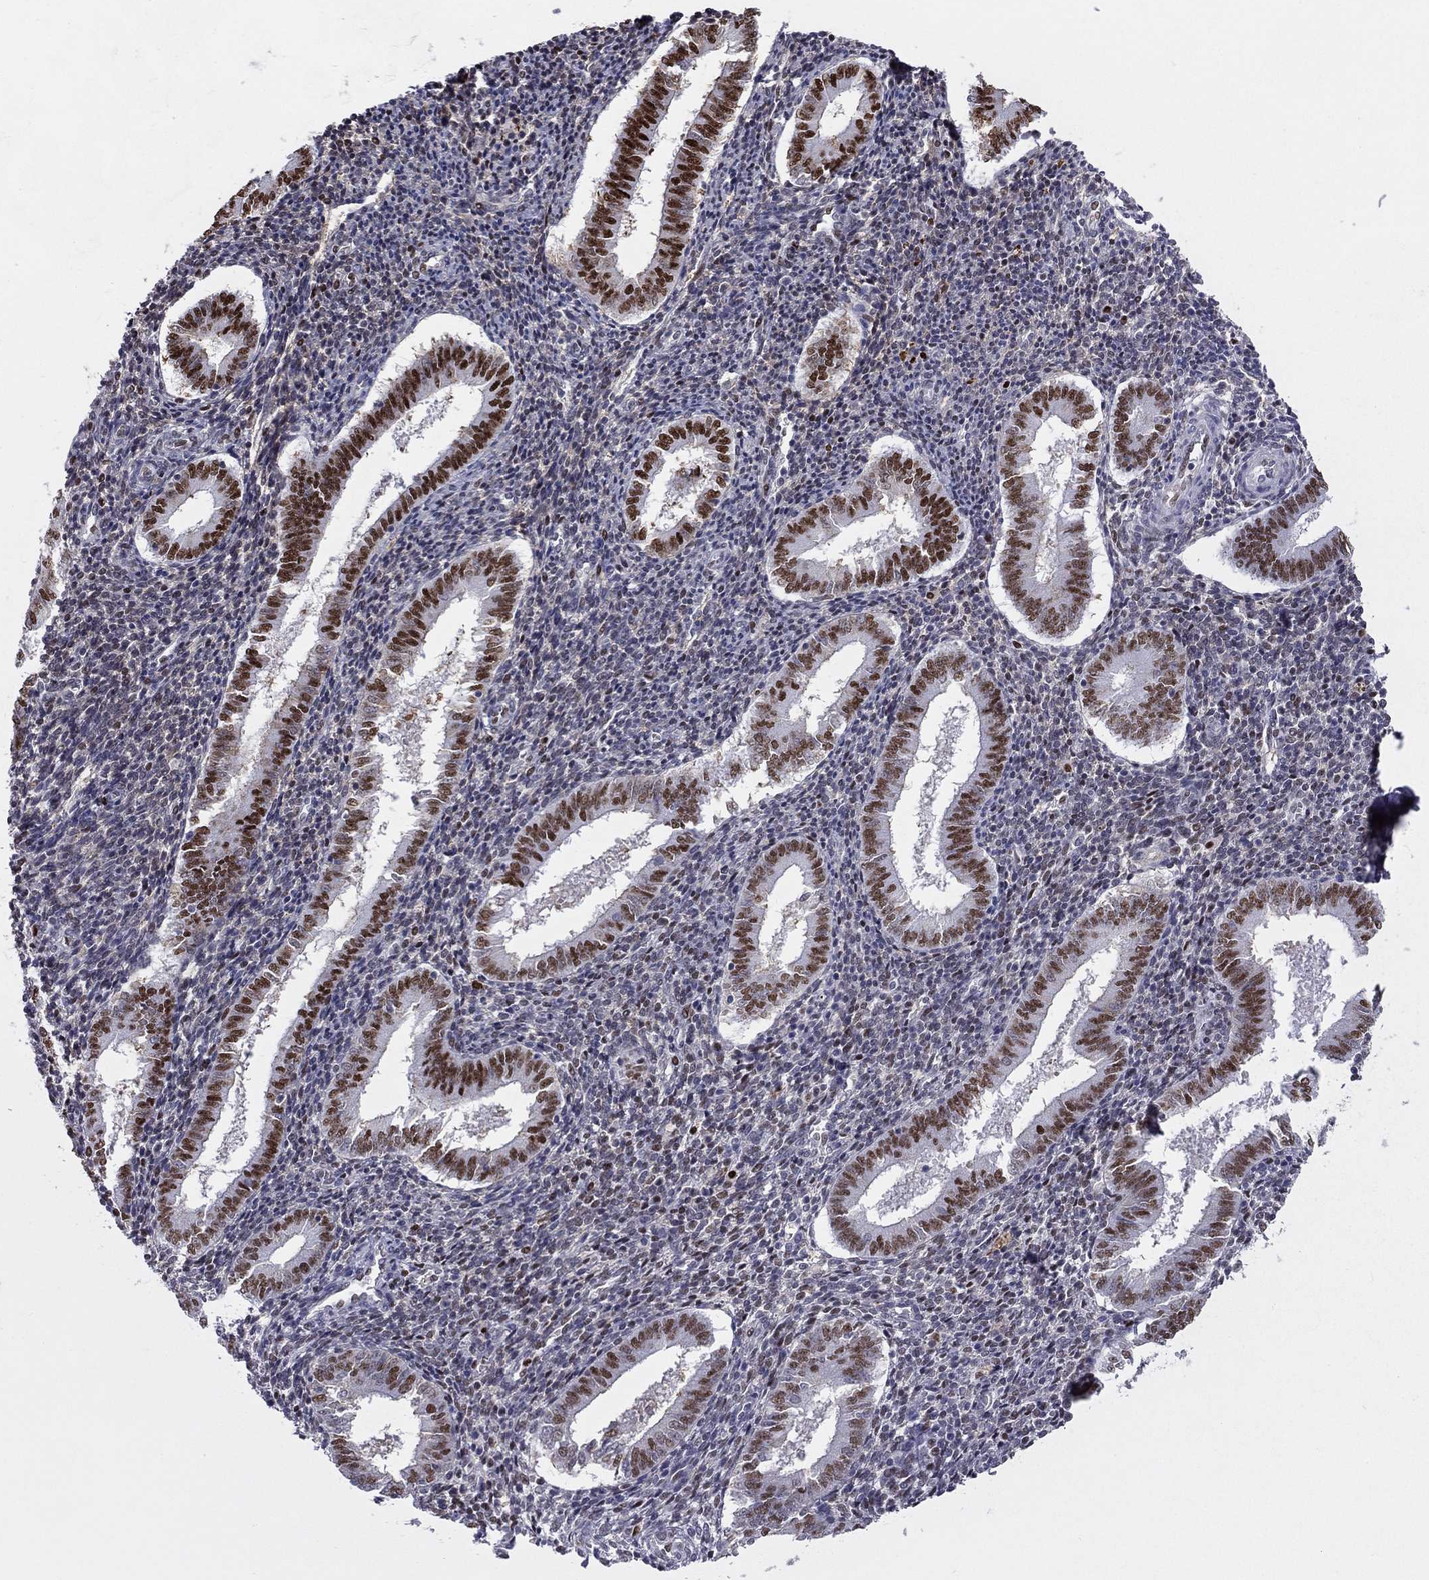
{"staining": {"intensity": "negative", "quantity": "none", "location": "none"}, "tissue": "endometrium", "cell_type": "Cells in endometrial stroma", "image_type": "normal", "snomed": [{"axis": "morphology", "description": "Normal tissue, NOS"}, {"axis": "topography", "description": "Endometrium"}], "caption": "The micrograph shows no significant expression in cells in endometrial stroma of endometrium.", "gene": "PCGF3", "patient": {"sex": "female", "age": 25}}